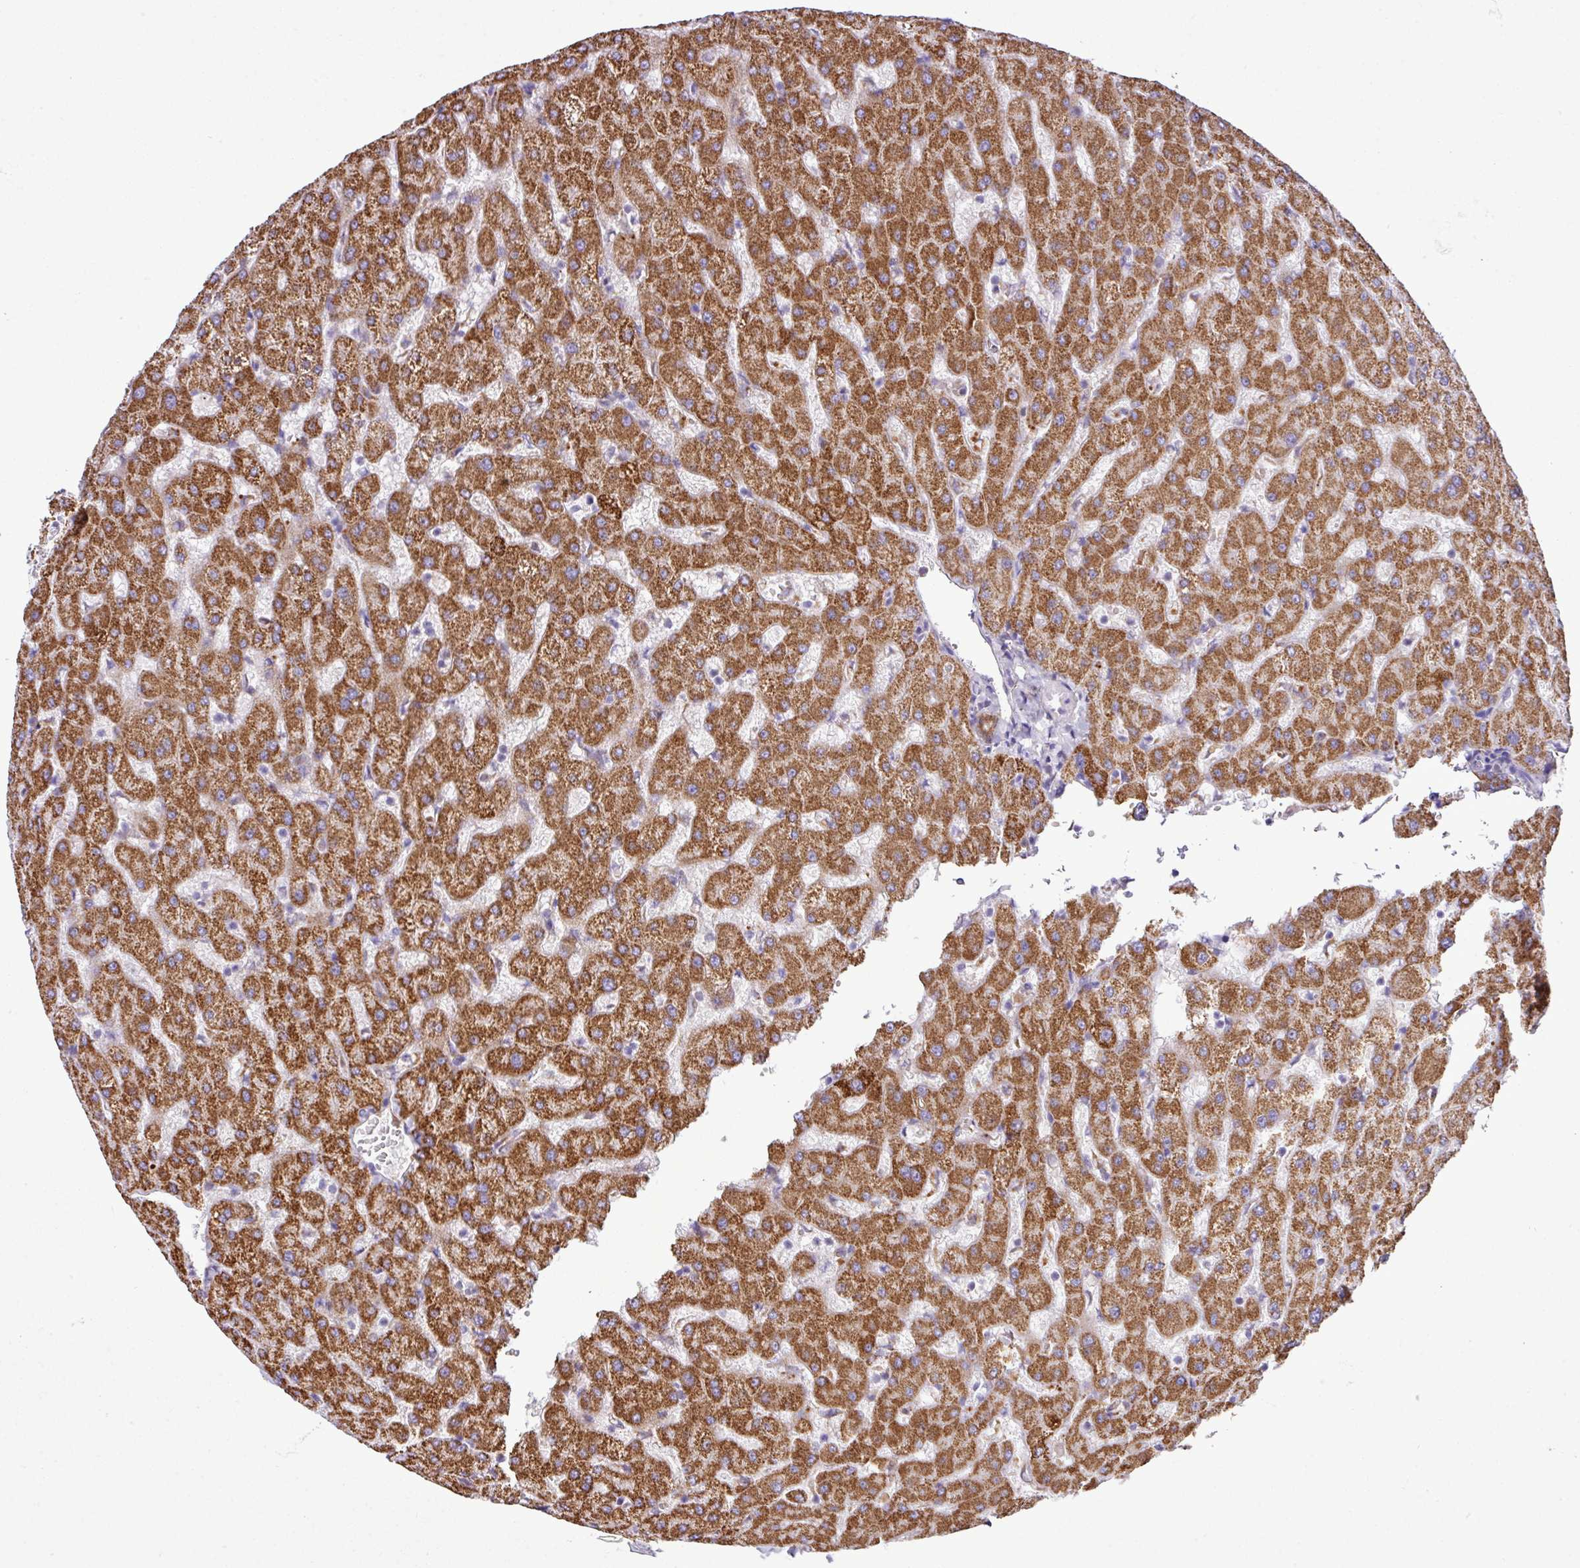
{"staining": {"intensity": "strong", "quantity": ">75%", "location": "cytoplasmic/membranous"}, "tissue": "liver", "cell_type": "Cholangiocytes", "image_type": "normal", "snomed": [{"axis": "morphology", "description": "Normal tissue, NOS"}, {"axis": "topography", "description": "Liver"}], "caption": "A high-resolution photomicrograph shows immunohistochemistry staining of benign liver, which exhibits strong cytoplasmic/membranous staining in about >75% of cholangiocytes.", "gene": "SGPP1", "patient": {"sex": "female", "age": 63}}